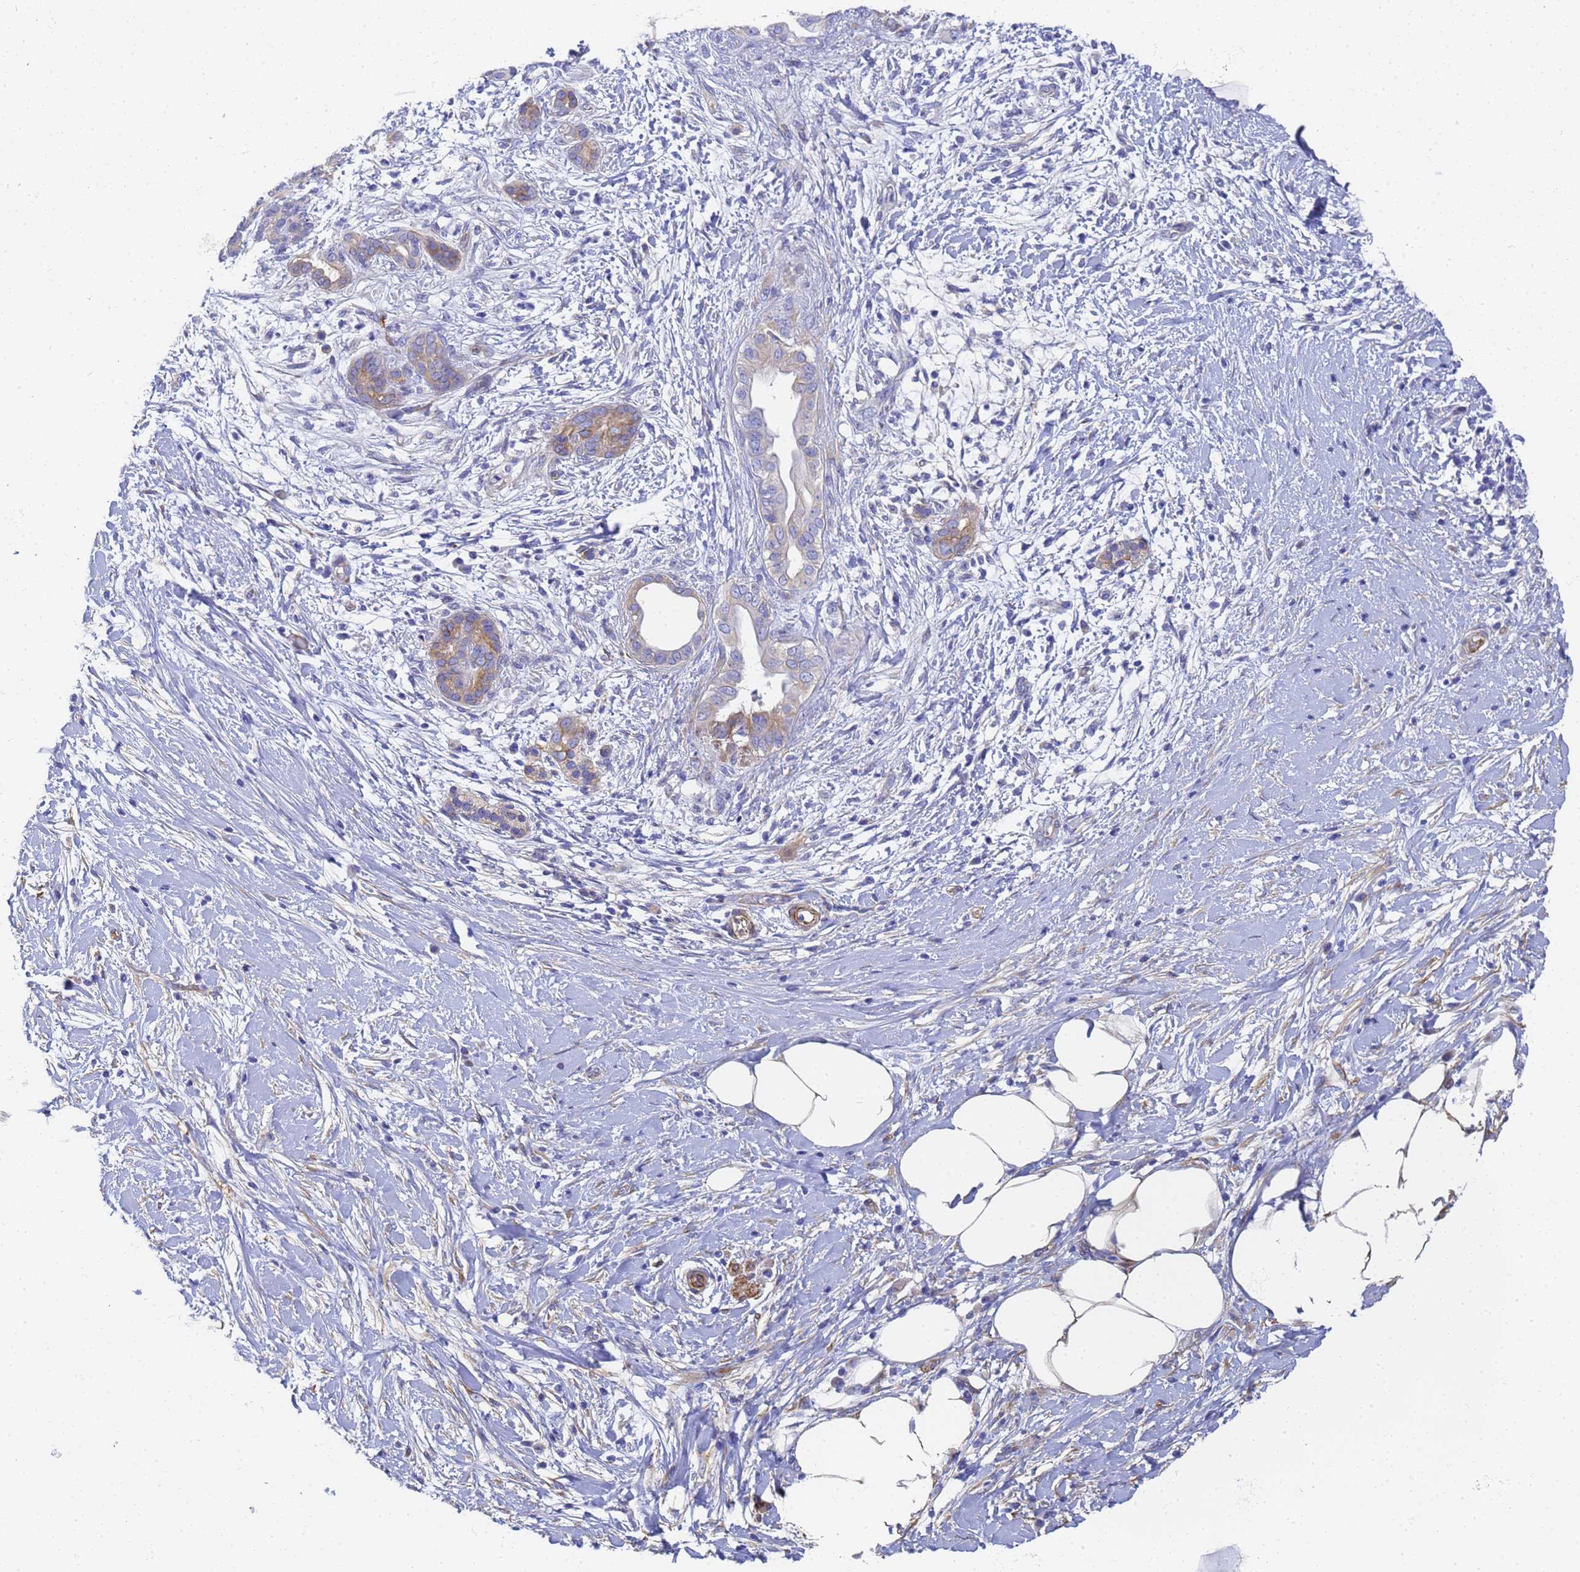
{"staining": {"intensity": "weak", "quantity": "<25%", "location": "cytoplasmic/membranous"}, "tissue": "pancreatic cancer", "cell_type": "Tumor cells", "image_type": "cancer", "snomed": [{"axis": "morphology", "description": "Adenocarcinoma, NOS"}, {"axis": "topography", "description": "Pancreas"}], "caption": "Immunohistochemistry of human pancreatic cancer (adenocarcinoma) demonstrates no expression in tumor cells.", "gene": "TUBB1", "patient": {"sex": "male", "age": 58}}